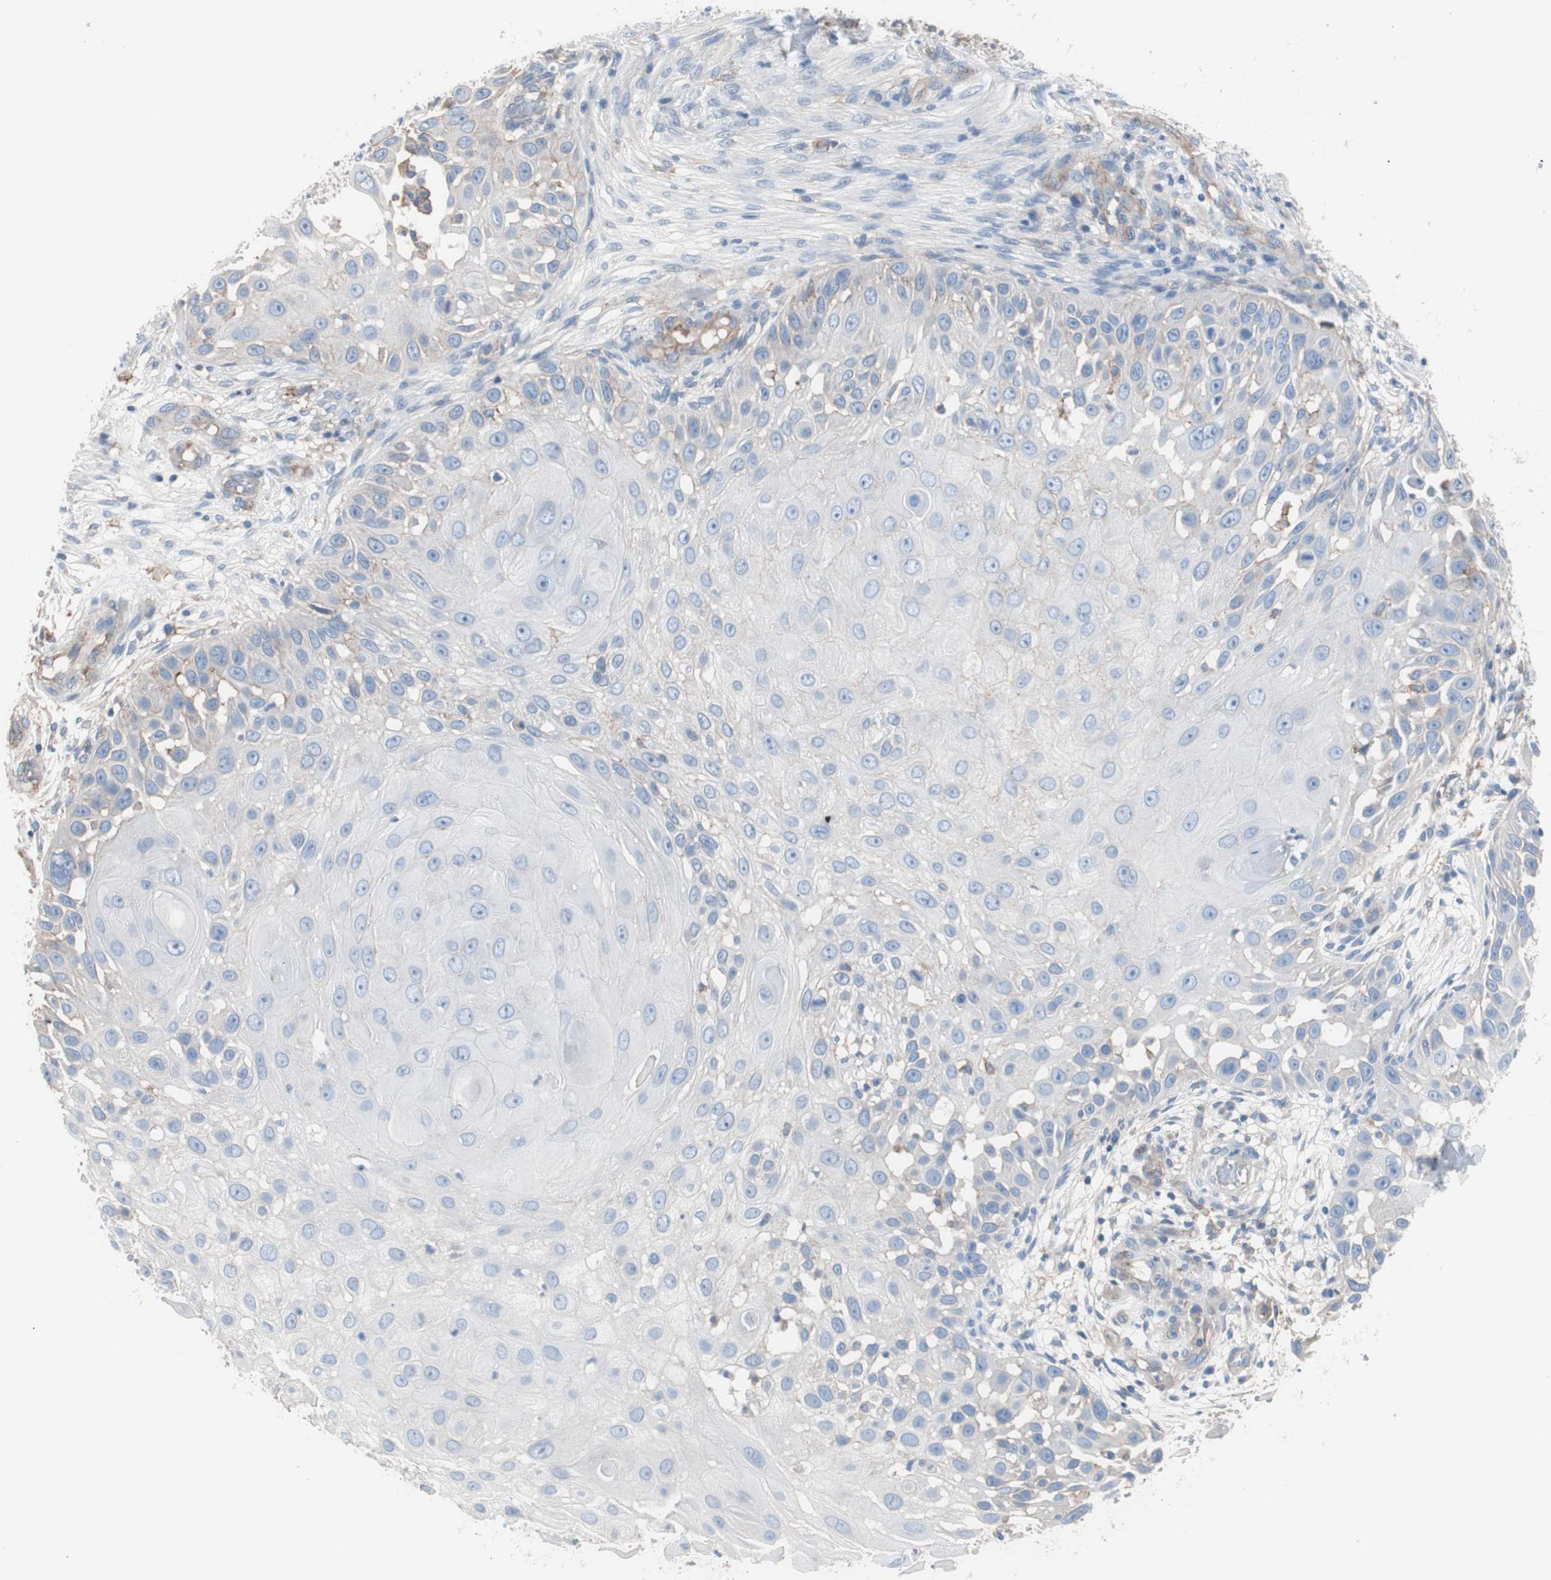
{"staining": {"intensity": "negative", "quantity": "none", "location": "none"}, "tissue": "skin cancer", "cell_type": "Tumor cells", "image_type": "cancer", "snomed": [{"axis": "morphology", "description": "Squamous cell carcinoma, NOS"}, {"axis": "topography", "description": "Skin"}], "caption": "Immunohistochemistry (IHC) micrograph of human skin cancer stained for a protein (brown), which displays no staining in tumor cells. Nuclei are stained in blue.", "gene": "CD81", "patient": {"sex": "female", "age": 44}}